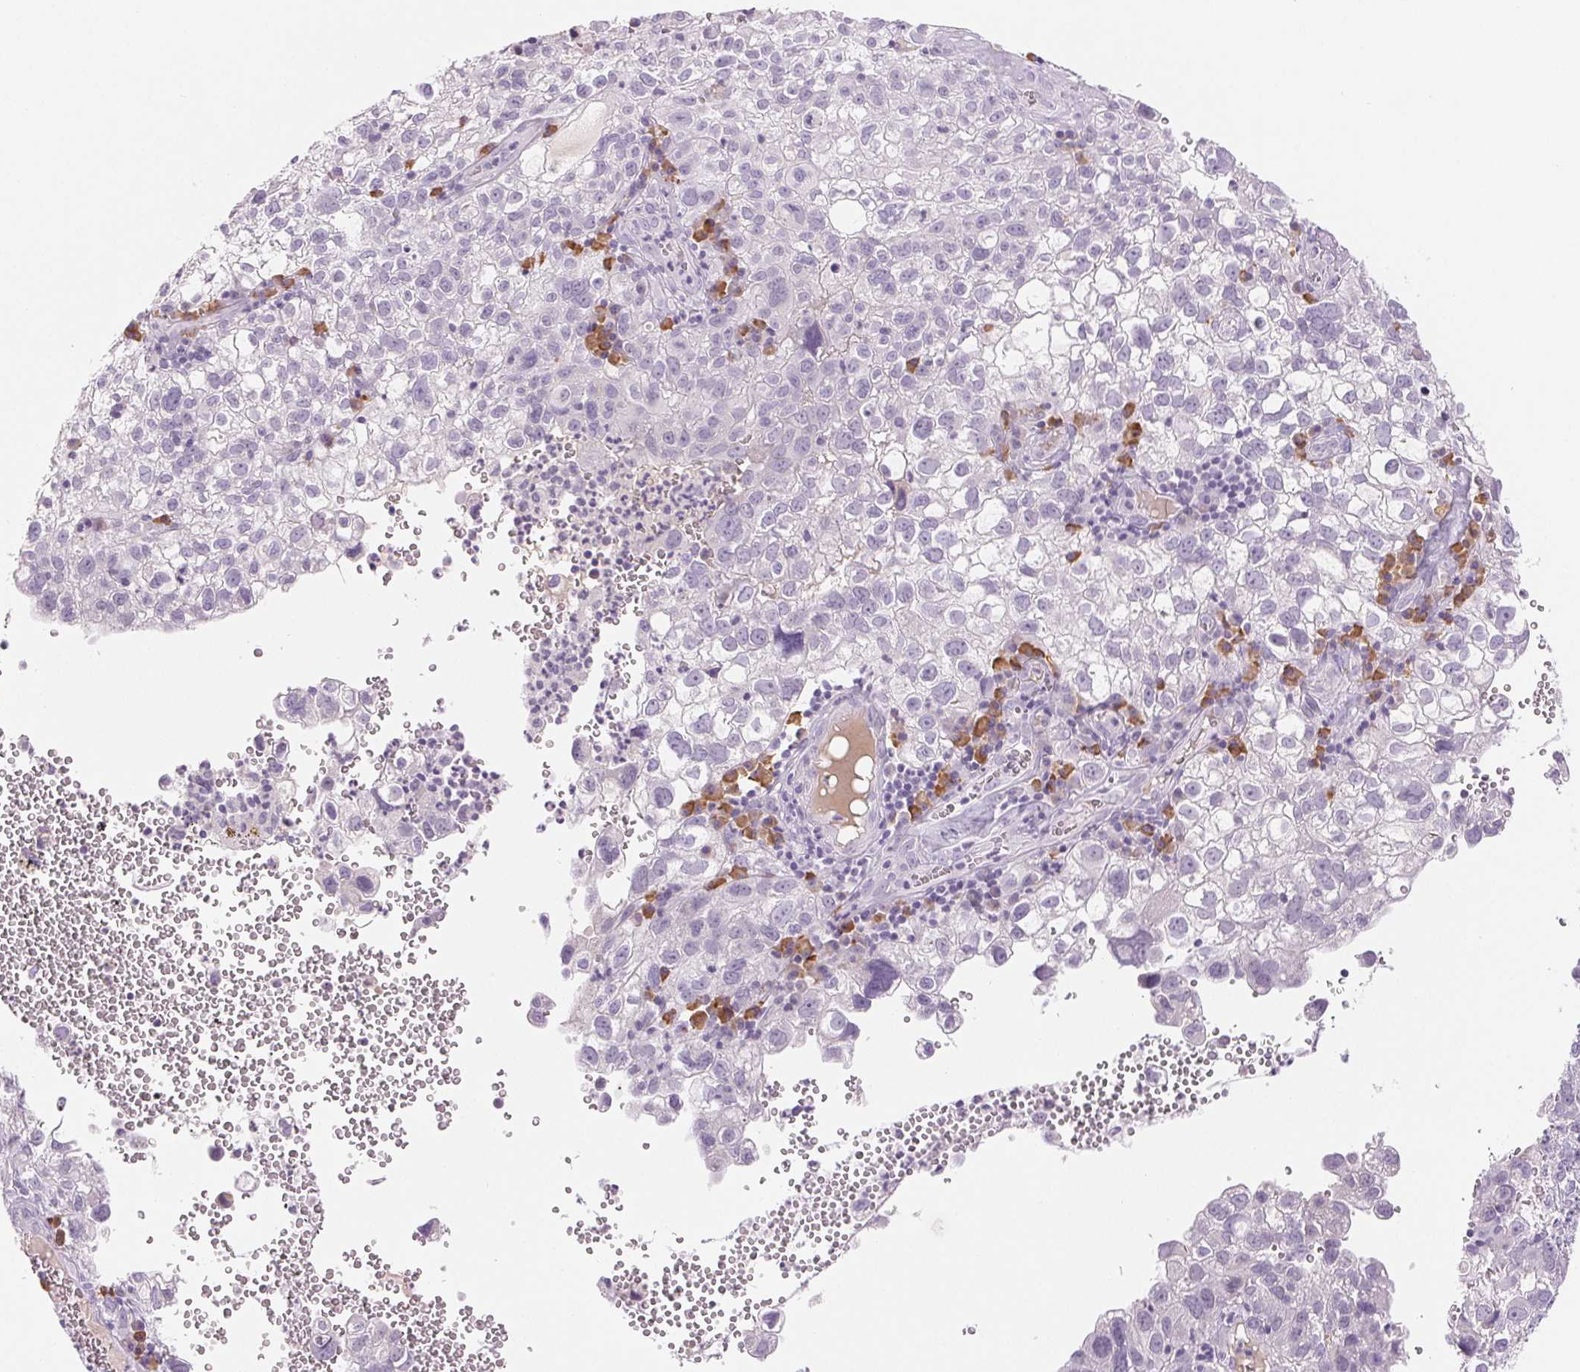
{"staining": {"intensity": "negative", "quantity": "none", "location": "none"}, "tissue": "cervical cancer", "cell_type": "Tumor cells", "image_type": "cancer", "snomed": [{"axis": "morphology", "description": "Squamous cell carcinoma, NOS"}, {"axis": "topography", "description": "Cervix"}], "caption": "Immunohistochemistry of cervical cancer (squamous cell carcinoma) shows no positivity in tumor cells. The staining was performed using DAB to visualize the protein expression in brown, while the nuclei were stained in blue with hematoxylin (Magnification: 20x).", "gene": "IFIT1B", "patient": {"sex": "female", "age": 55}}